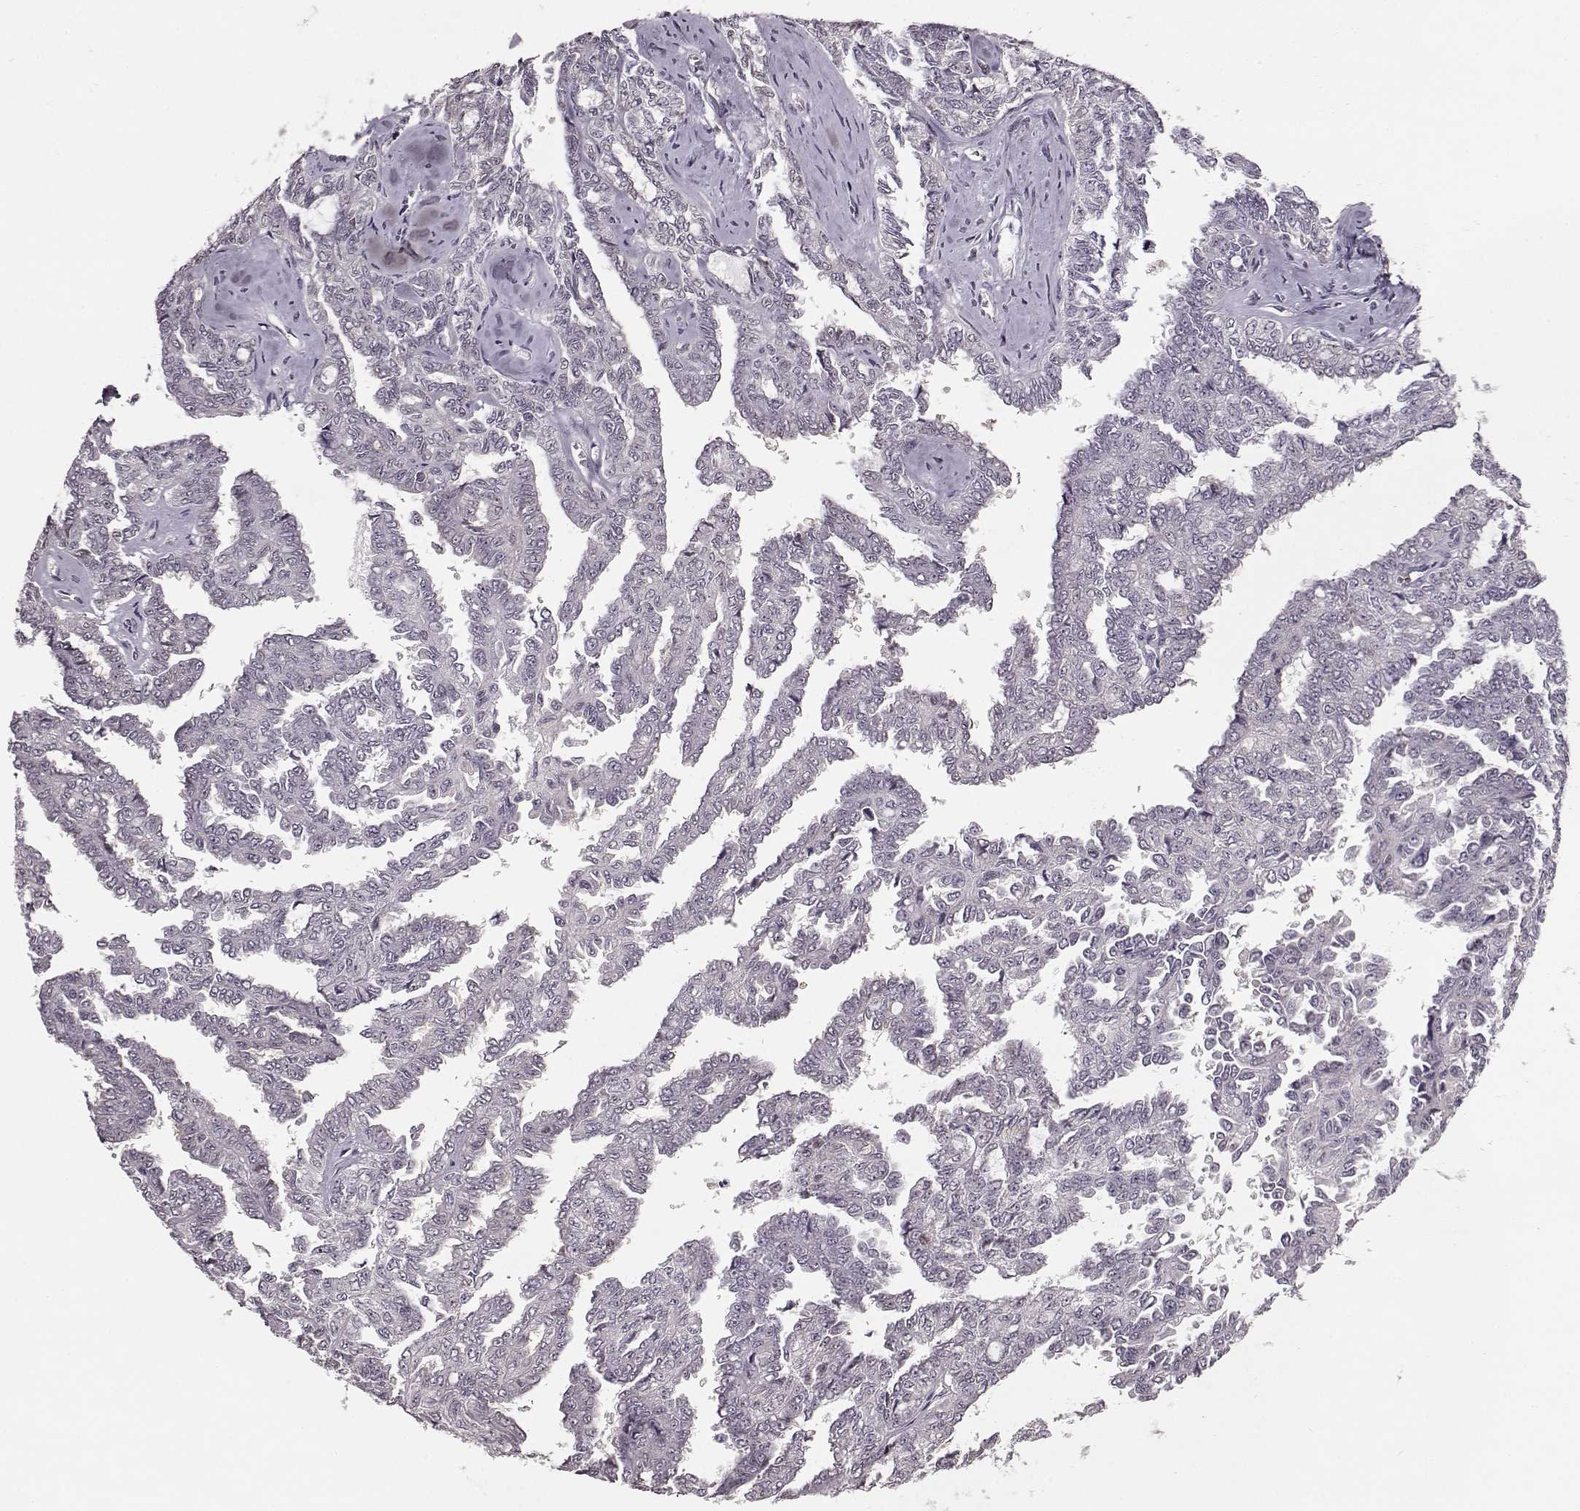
{"staining": {"intensity": "negative", "quantity": "none", "location": "none"}, "tissue": "ovarian cancer", "cell_type": "Tumor cells", "image_type": "cancer", "snomed": [{"axis": "morphology", "description": "Cystadenocarcinoma, serous, NOS"}, {"axis": "topography", "description": "Ovary"}], "caption": "Tumor cells show no significant protein positivity in ovarian cancer.", "gene": "KLF6", "patient": {"sex": "female", "age": 71}}